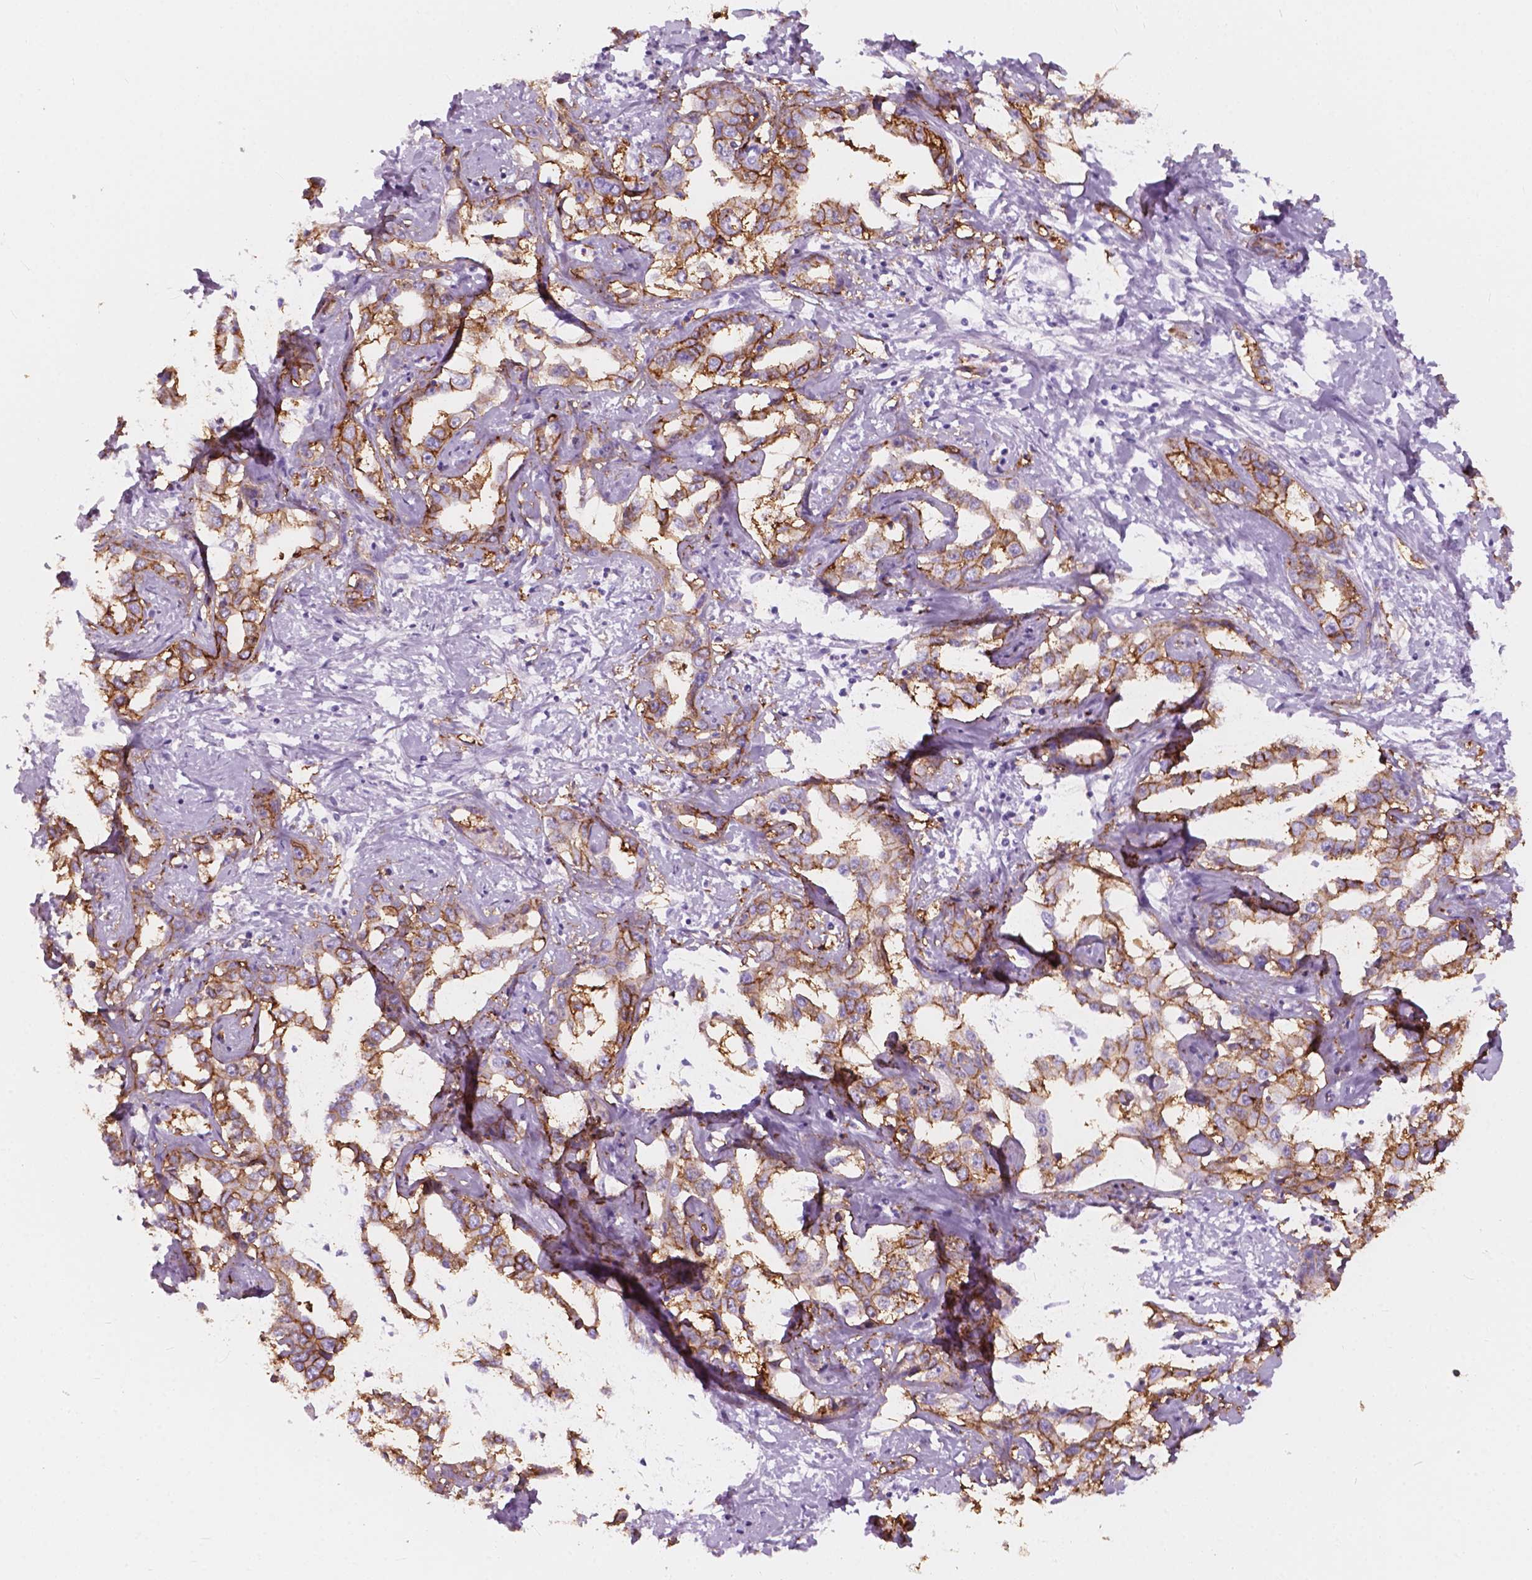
{"staining": {"intensity": "moderate", "quantity": ">75%", "location": "cytoplasmic/membranous"}, "tissue": "liver cancer", "cell_type": "Tumor cells", "image_type": "cancer", "snomed": [{"axis": "morphology", "description": "Cholangiocarcinoma"}, {"axis": "topography", "description": "Liver"}], "caption": "Immunohistochemical staining of human liver cancer shows moderate cytoplasmic/membranous protein positivity in about >75% of tumor cells.", "gene": "FXYD2", "patient": {"sex": "male", "age": 59}}